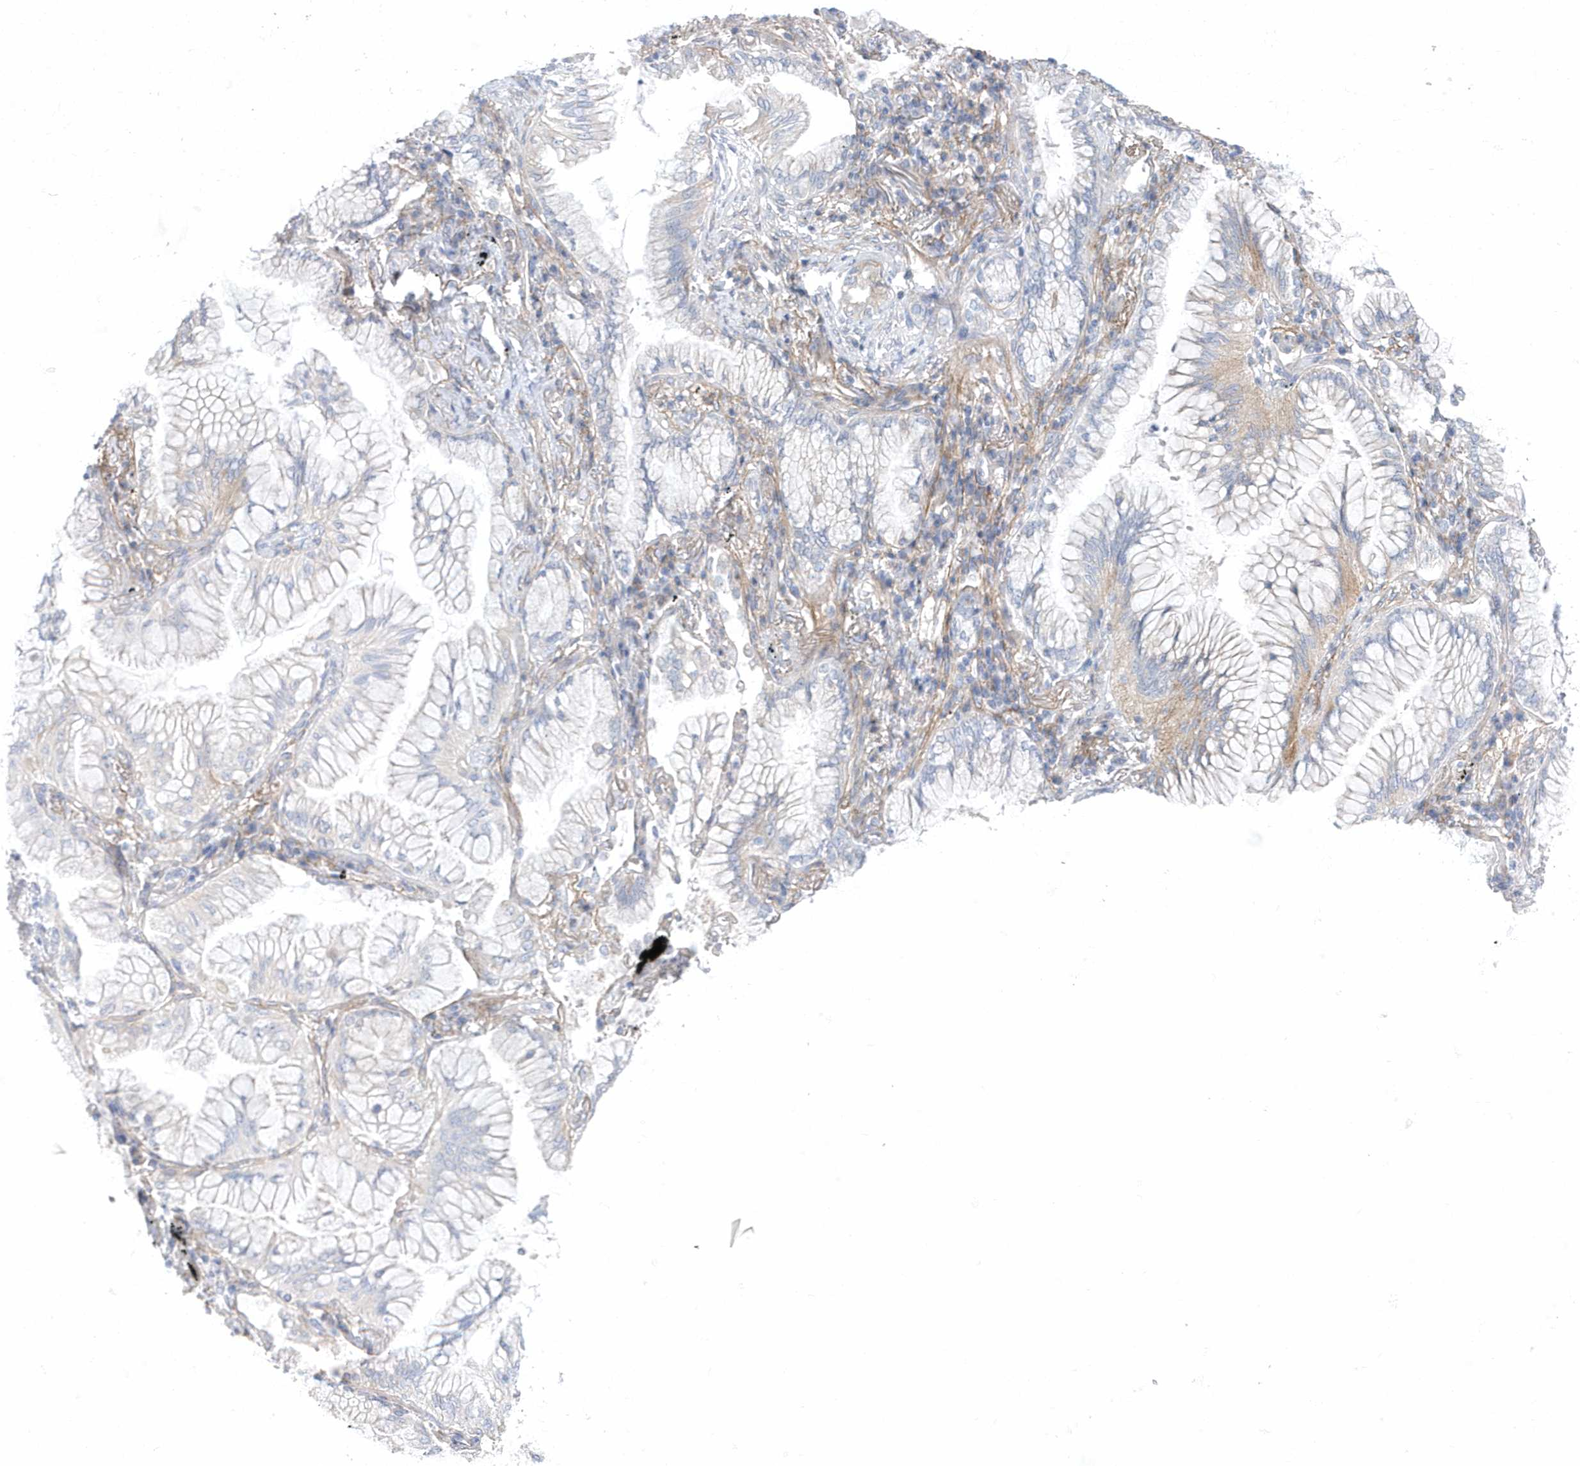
{"staining": {"intensity": "negative", "quantity": "none", "location": "none"}, "tissue": "lung cancer", "cell_type": "Tumor cells", "image_type": "cancer", "snomed": [{"axis": "morphology", "description": "Adenocarcinoma, NOS"}, {"axis": "topography", "description": "Lung"}], "caption": "High power microscopy photomicrograph of an immunohistochemistry image of lung adenocarcinoma, revealing no significant positivity in tumor cells.", "gene": "ANAPC1", "patient": {"sex": "female", "age": 70}}